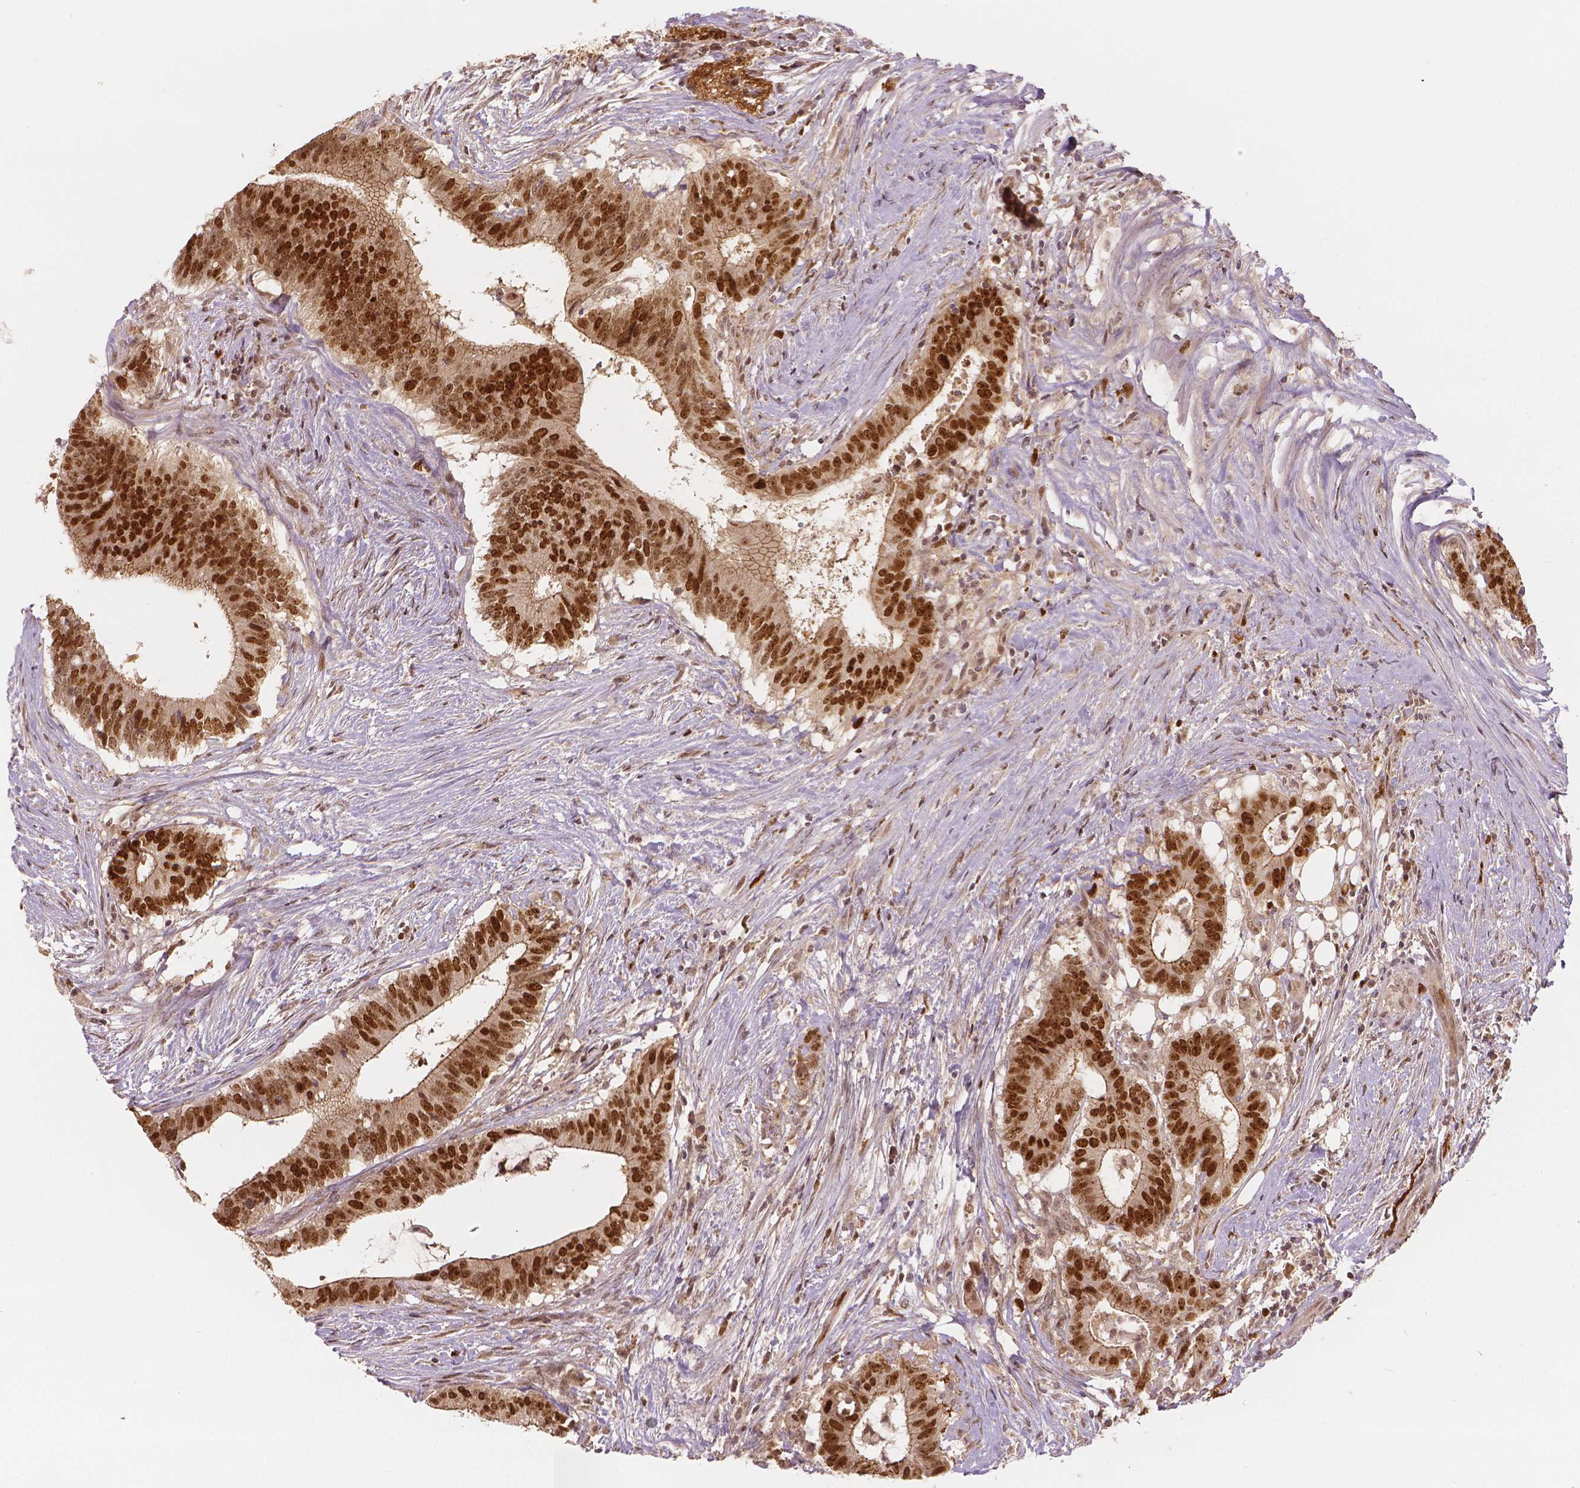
{"staining": {"intensity": "strong", "quantity": ">75%", "location": "nuclear"}, "tissue": "colorectal cancer", "cell_type": "Tumor cells", "image_type": "cancer", "snomed": [{"axis": "morphology", "description": "Adenocarcinoma, NOS"}, {"axis": "topography", "description": "Colon"}], "caption": "Tumor cells reveal high levels of strong nuclear expression in about >75% of cells in adenocarcinoma (colorectal).", "gene": "NSD2", "patient": {"sex": "female", "age": 43}}